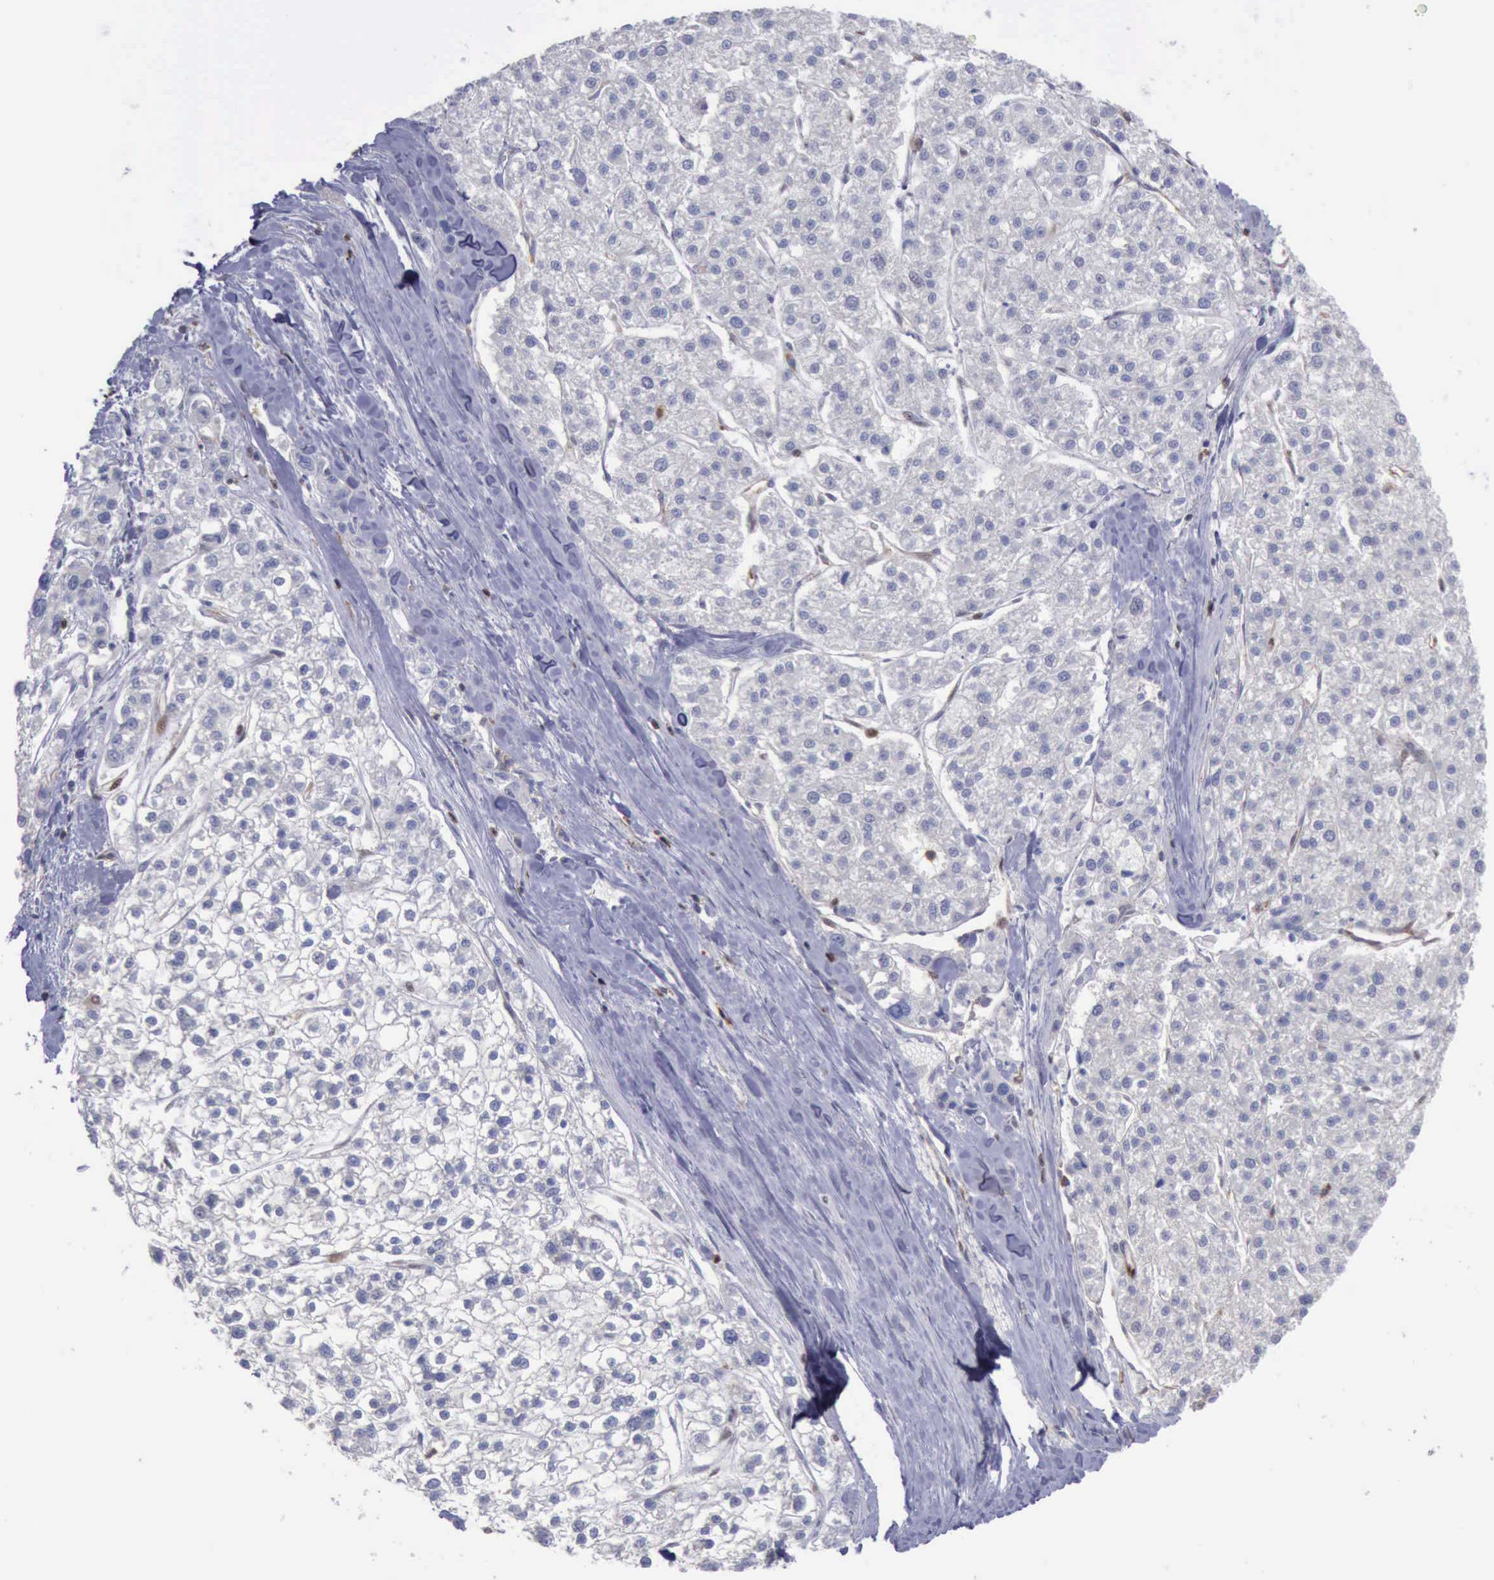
{"staining": {"intensity": "negative", "quantity": "none", "location": "none"}, "tissue": "liver cancer", "cell_type": "Tumor cells", "image_type": "cancer", "snomed": [{"axis": "morphology", "description": "Carcinoma, Hepatocellular, NOS"}, {"axis": "topography", "description": "Liver"}], "caption": "Image shows no protein staining in tumor cells of liver cancer (hepatocellular carcinoma) tissue.", "gene": "PDCD4", "patient": {"sex": "female", "age": 85}}